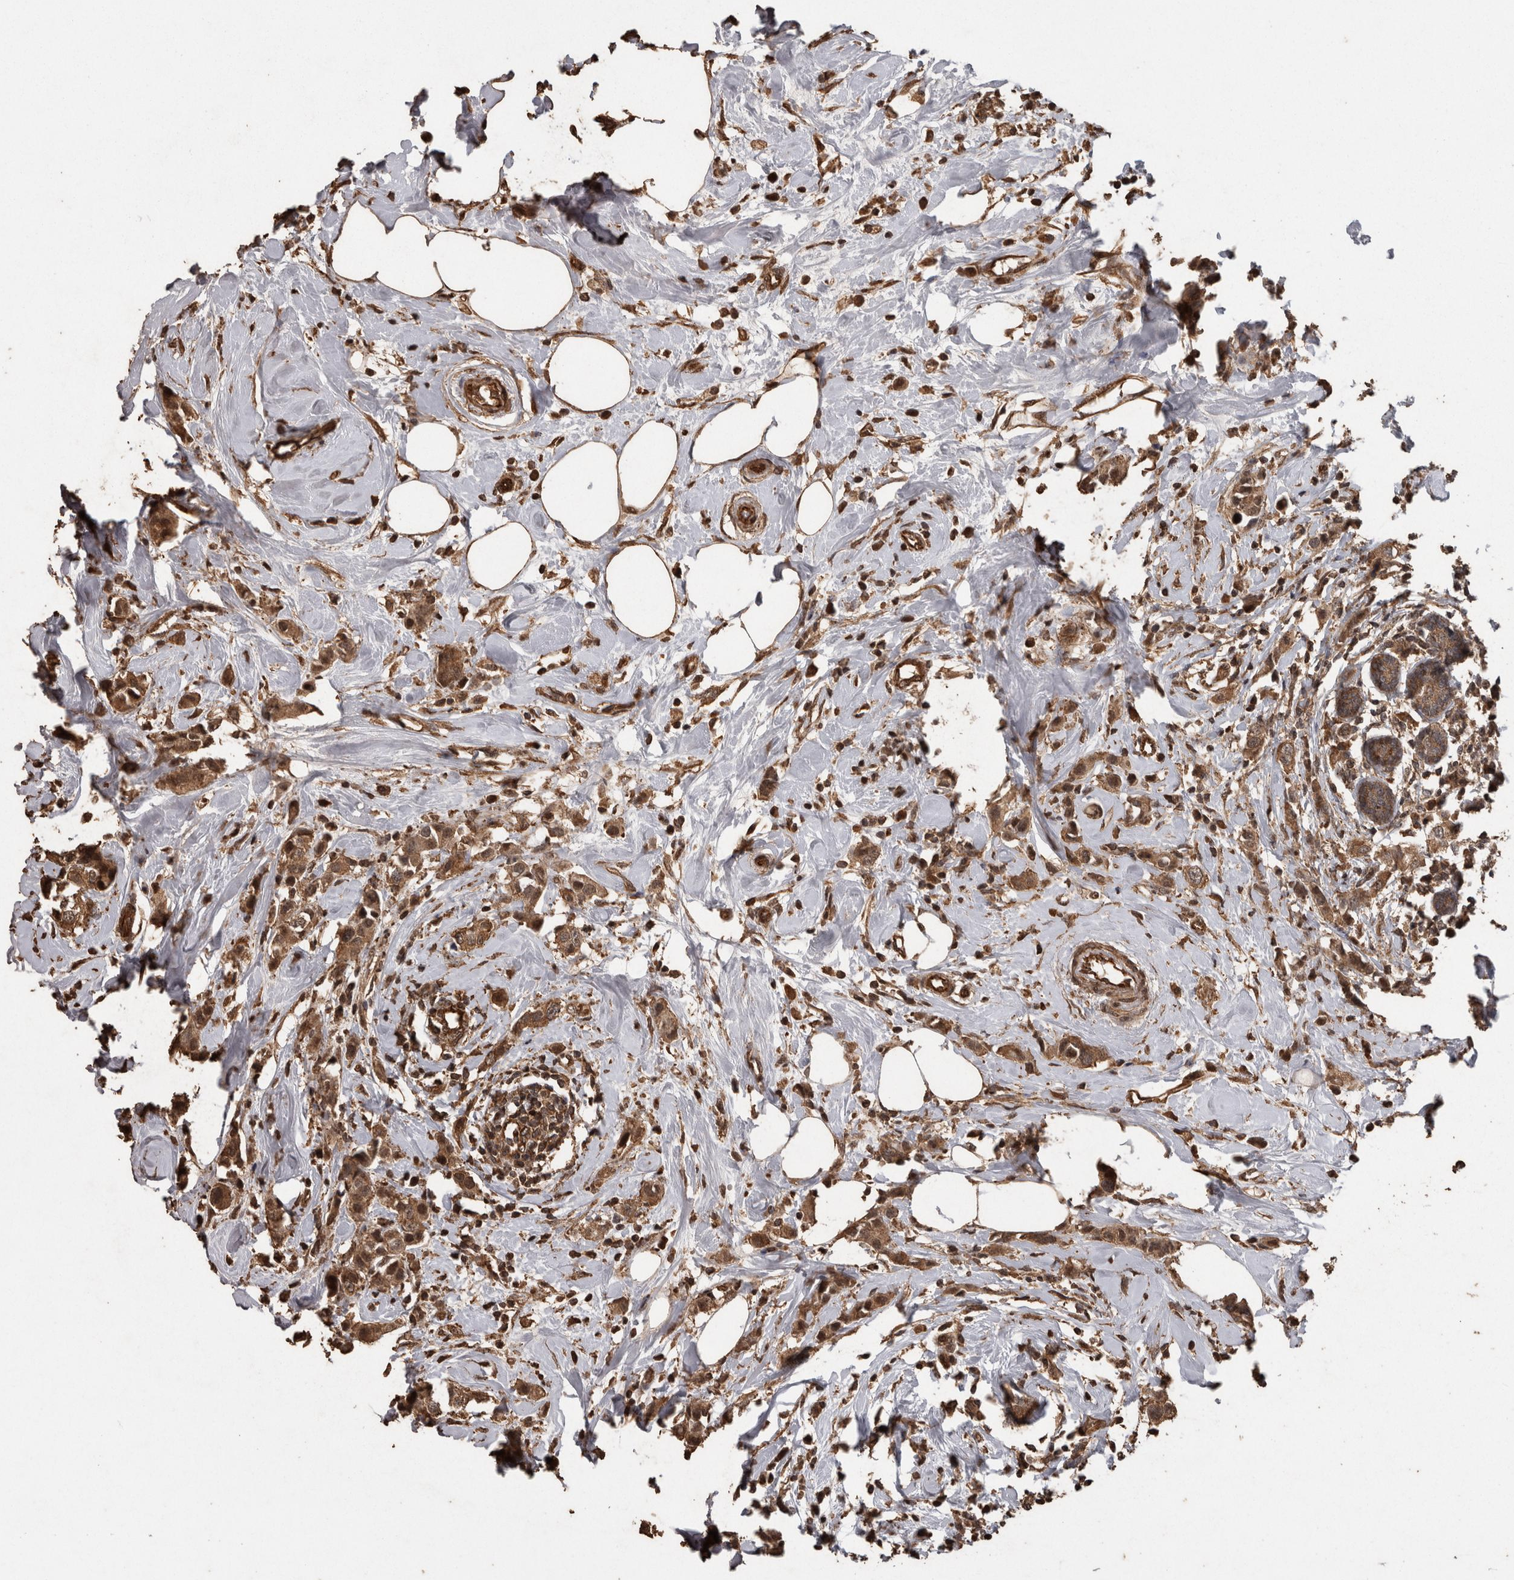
{"staining": {"intensity": "moderate", "quantity": ">75%", "location": "cytoplasmic/membranous"}, "tissue": "breast cancer", "cell_type": "Tumor cells", "image_type": "cancer", "snomed": [{"axis": "morphology", "description": "Normal tissue, NOS"}, {"axis": "morphology", "description": "Duct carcinoma"}, {"axis": "topography", "description": "Breast"}], "caption": "The photomicrograph reveals immunohistochemical staining of breast infiltrating ductal carcinoma. There is moderate cytoplasmic/membranous expression is appreciated in approximately >75% of tumor cells. The staining was performed using DAB to visualize the protein expression in brown, while the nuclei were stained in blue with hematoxylin (Magnification: 20x).", "gene": "PINK1", "patient": {"sex": "female", "age": 50}}